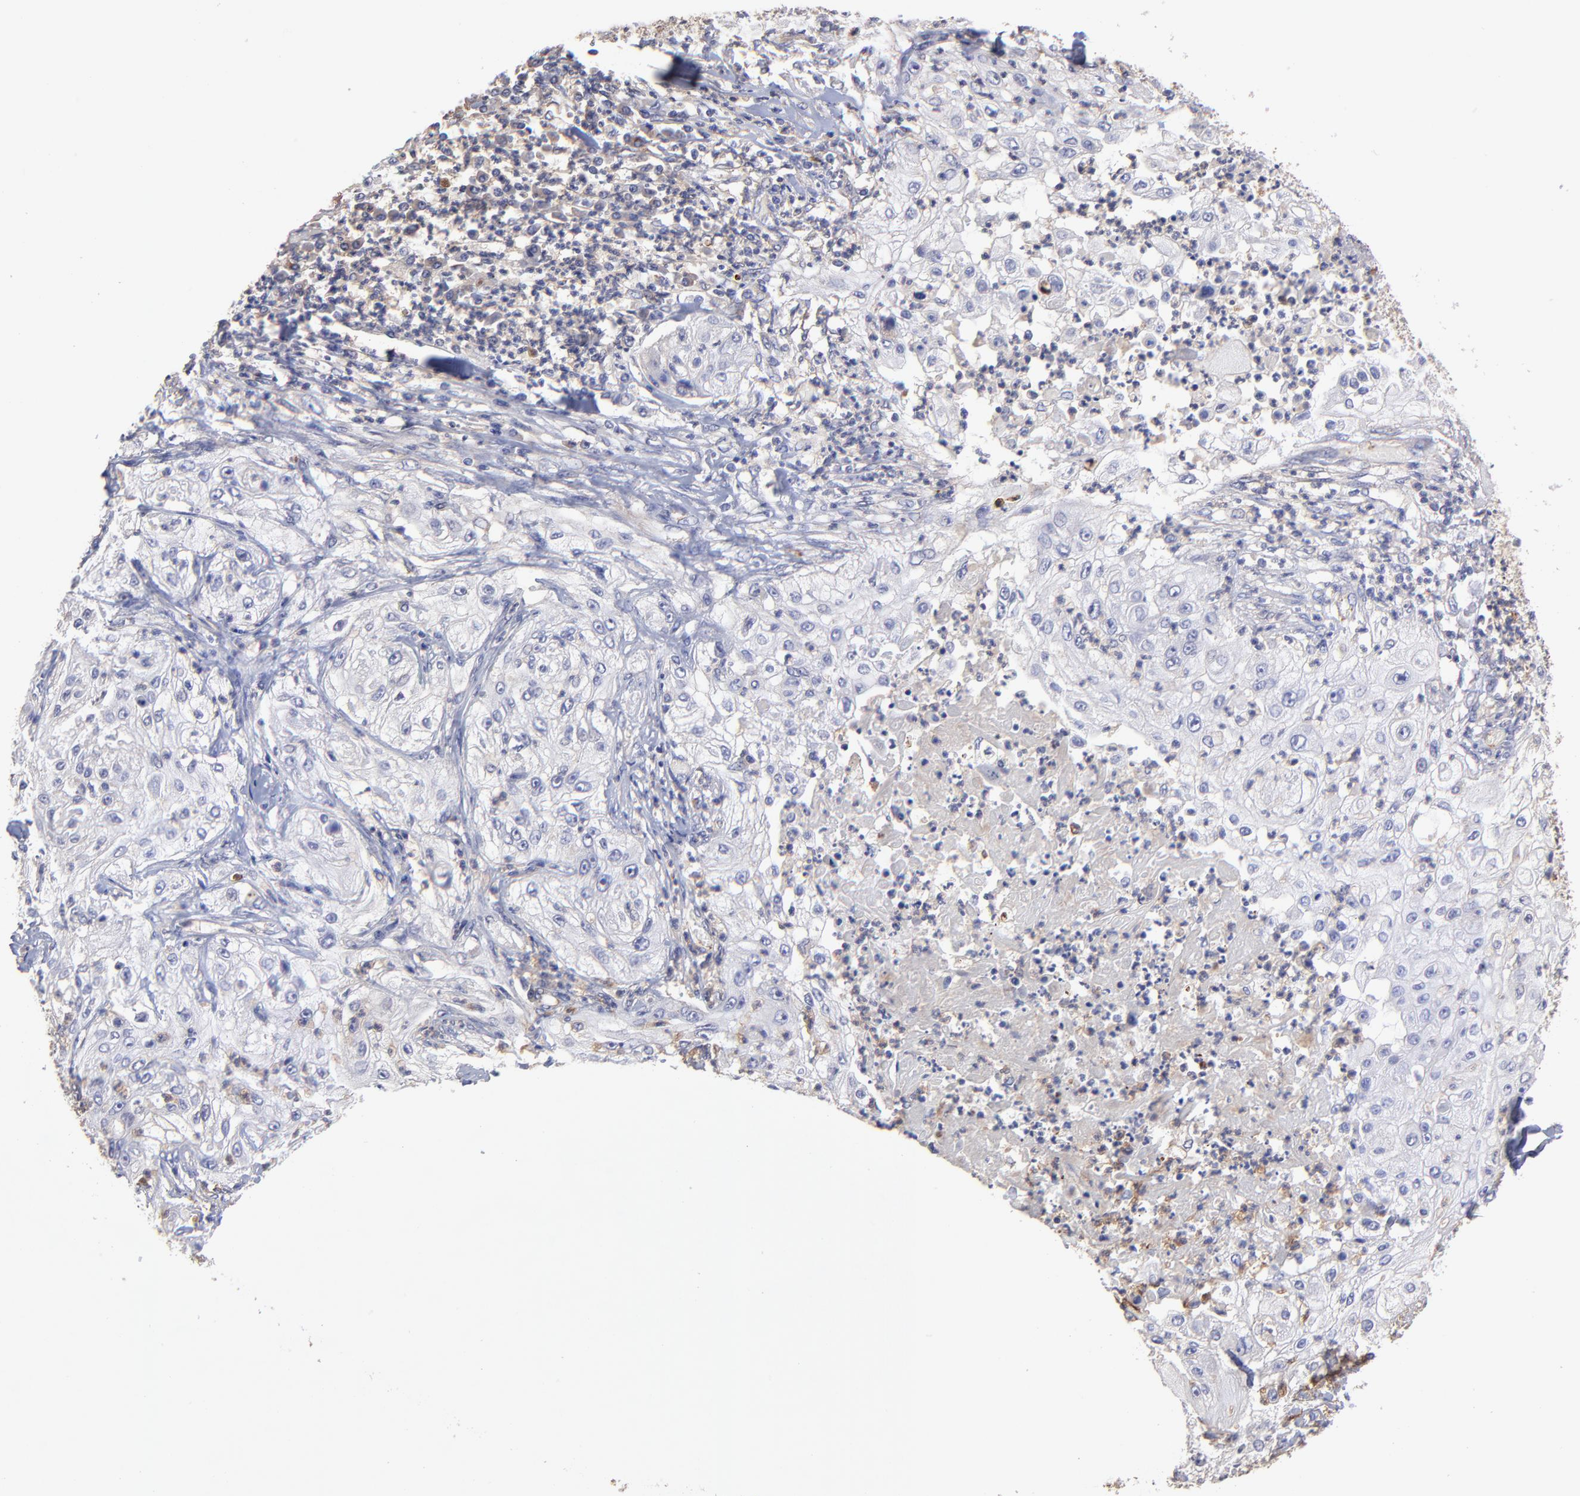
{"staining": {"intensity": "negative", "quantity": "none", "location": "none"}, "tissue": "lung cancer", "cell_type": "Tumor cells", "image_type": "cancer", "snomed": [{"axis": "morphology", "description": "Inflammation, NOS"}, {"axis": "morphology", "description": "Squamous cell carcinoma, NOS"}, {"axis": "topography", "description": "Lymph node"}, {"axis": "topography", "description": "Soft tissue"}, {"axis": "topography", "description": "Lung"}], "caption": "A histopathology image of squamous cell carcinoma (lung) stained for a protein shows no brown staining in tumor cells. (DAB (3,3'-diaminobenzidine) immunohistochemistry visualized using brightfield microscopy, high magnification).", "gene": "ASB7", "patient": {"sex": "male", "age": 66}}